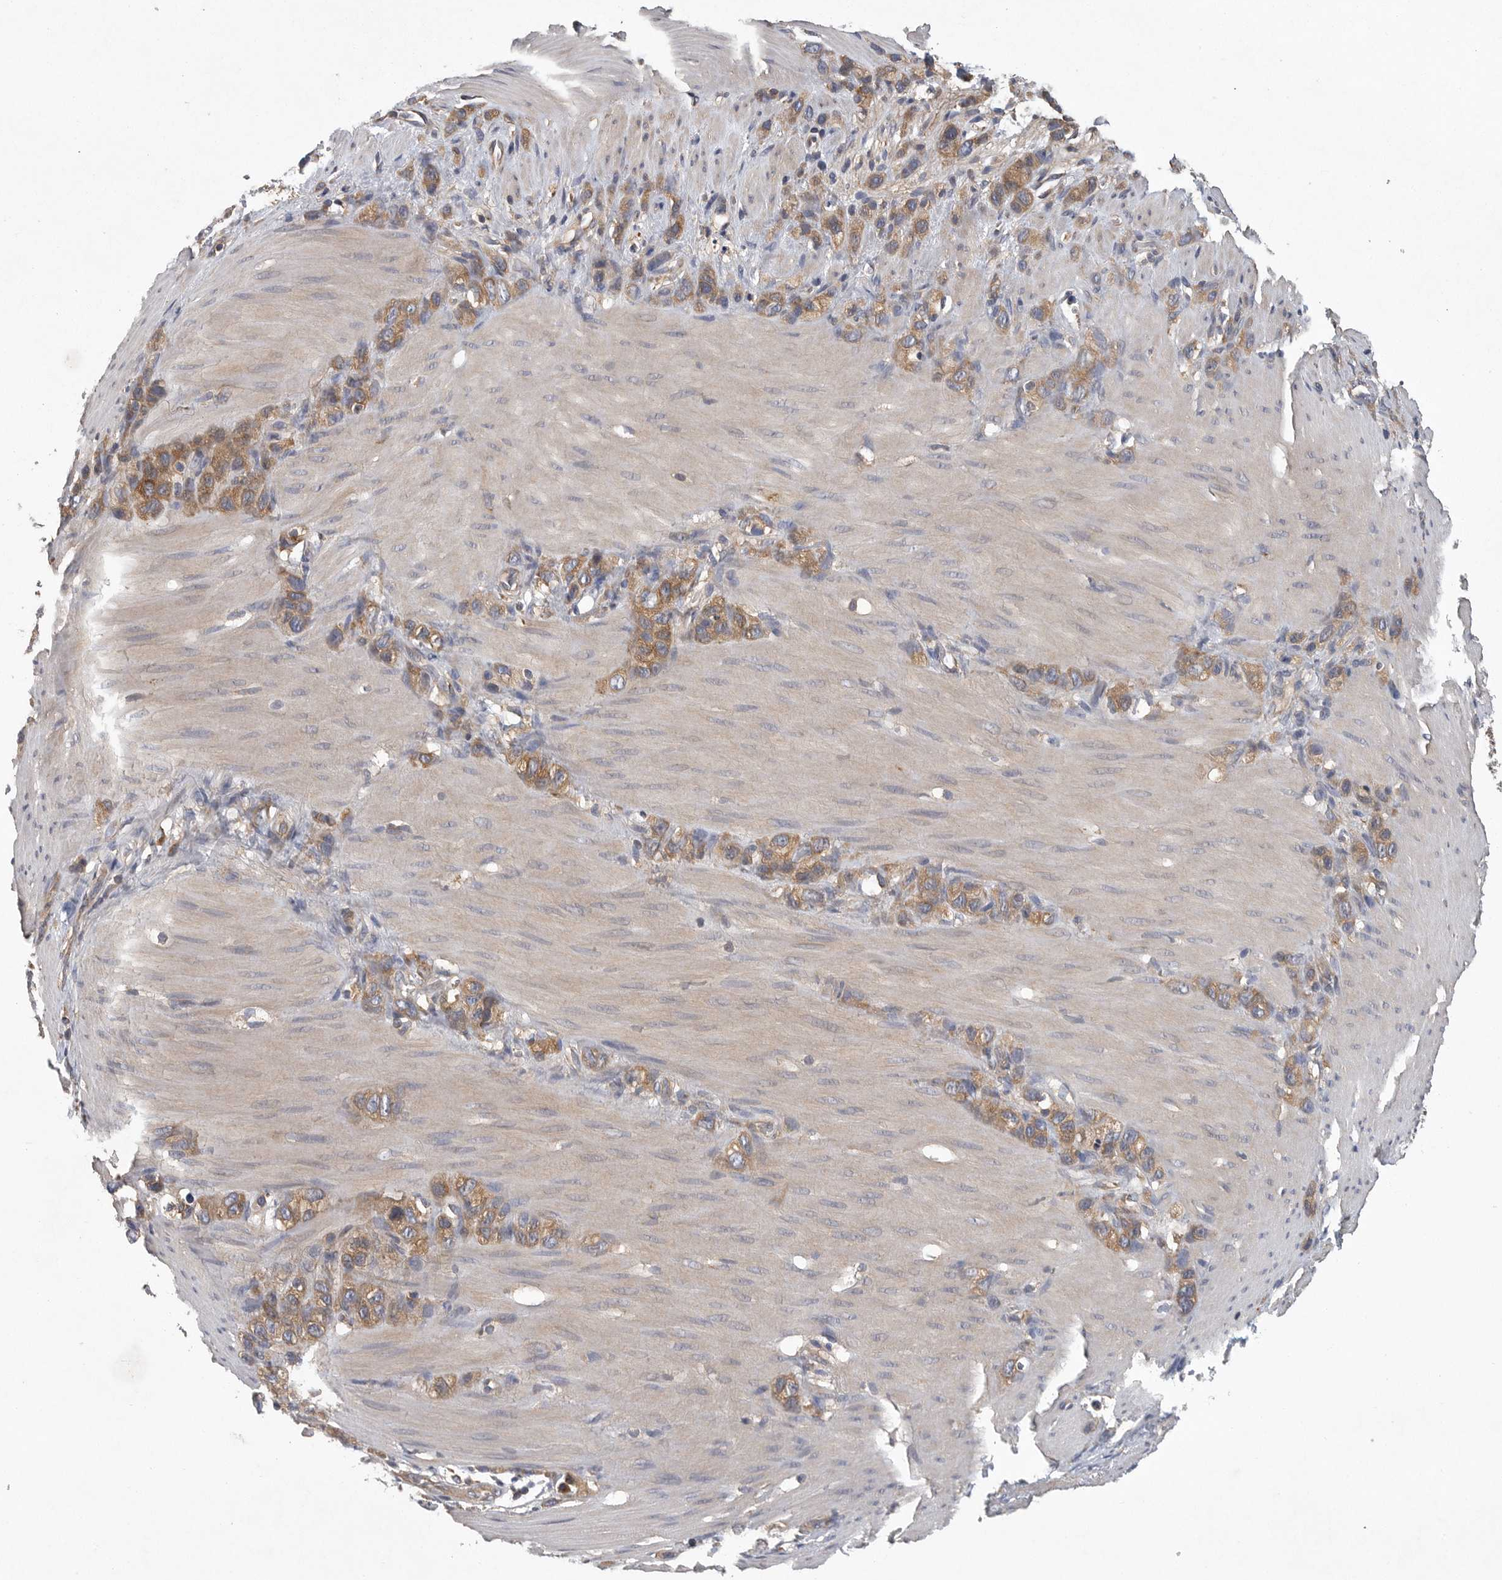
{"staining": {"intensity": "moderate", "quantity": ">75%", "location": "cytoplasmic/membranous"}, "tissue": "stomach cancer", "cell_type": "Tumor cells", "image_type": "cancer", "snomed": [{"axis": "morphology", "description": "Normal tissue, NOS"}, {"axis": "morphology", "description": "Adenocarcinoma, NOS"}, {"axis": "morphology", "description": "Adenocarcinoma, High grade"}, {"axis": "topography", "description": "Stomach, upper"}, {"axis": "topography", "description": "Stomach"}], "caption": "The immunohistochemical stain highlights moderate cytoplasmic/membranous expression in tumor cells of stomach high-grade adenocarcinoma tissue.", "gene": "OXR1", "patient": {"sex": "female", "age": 65}}